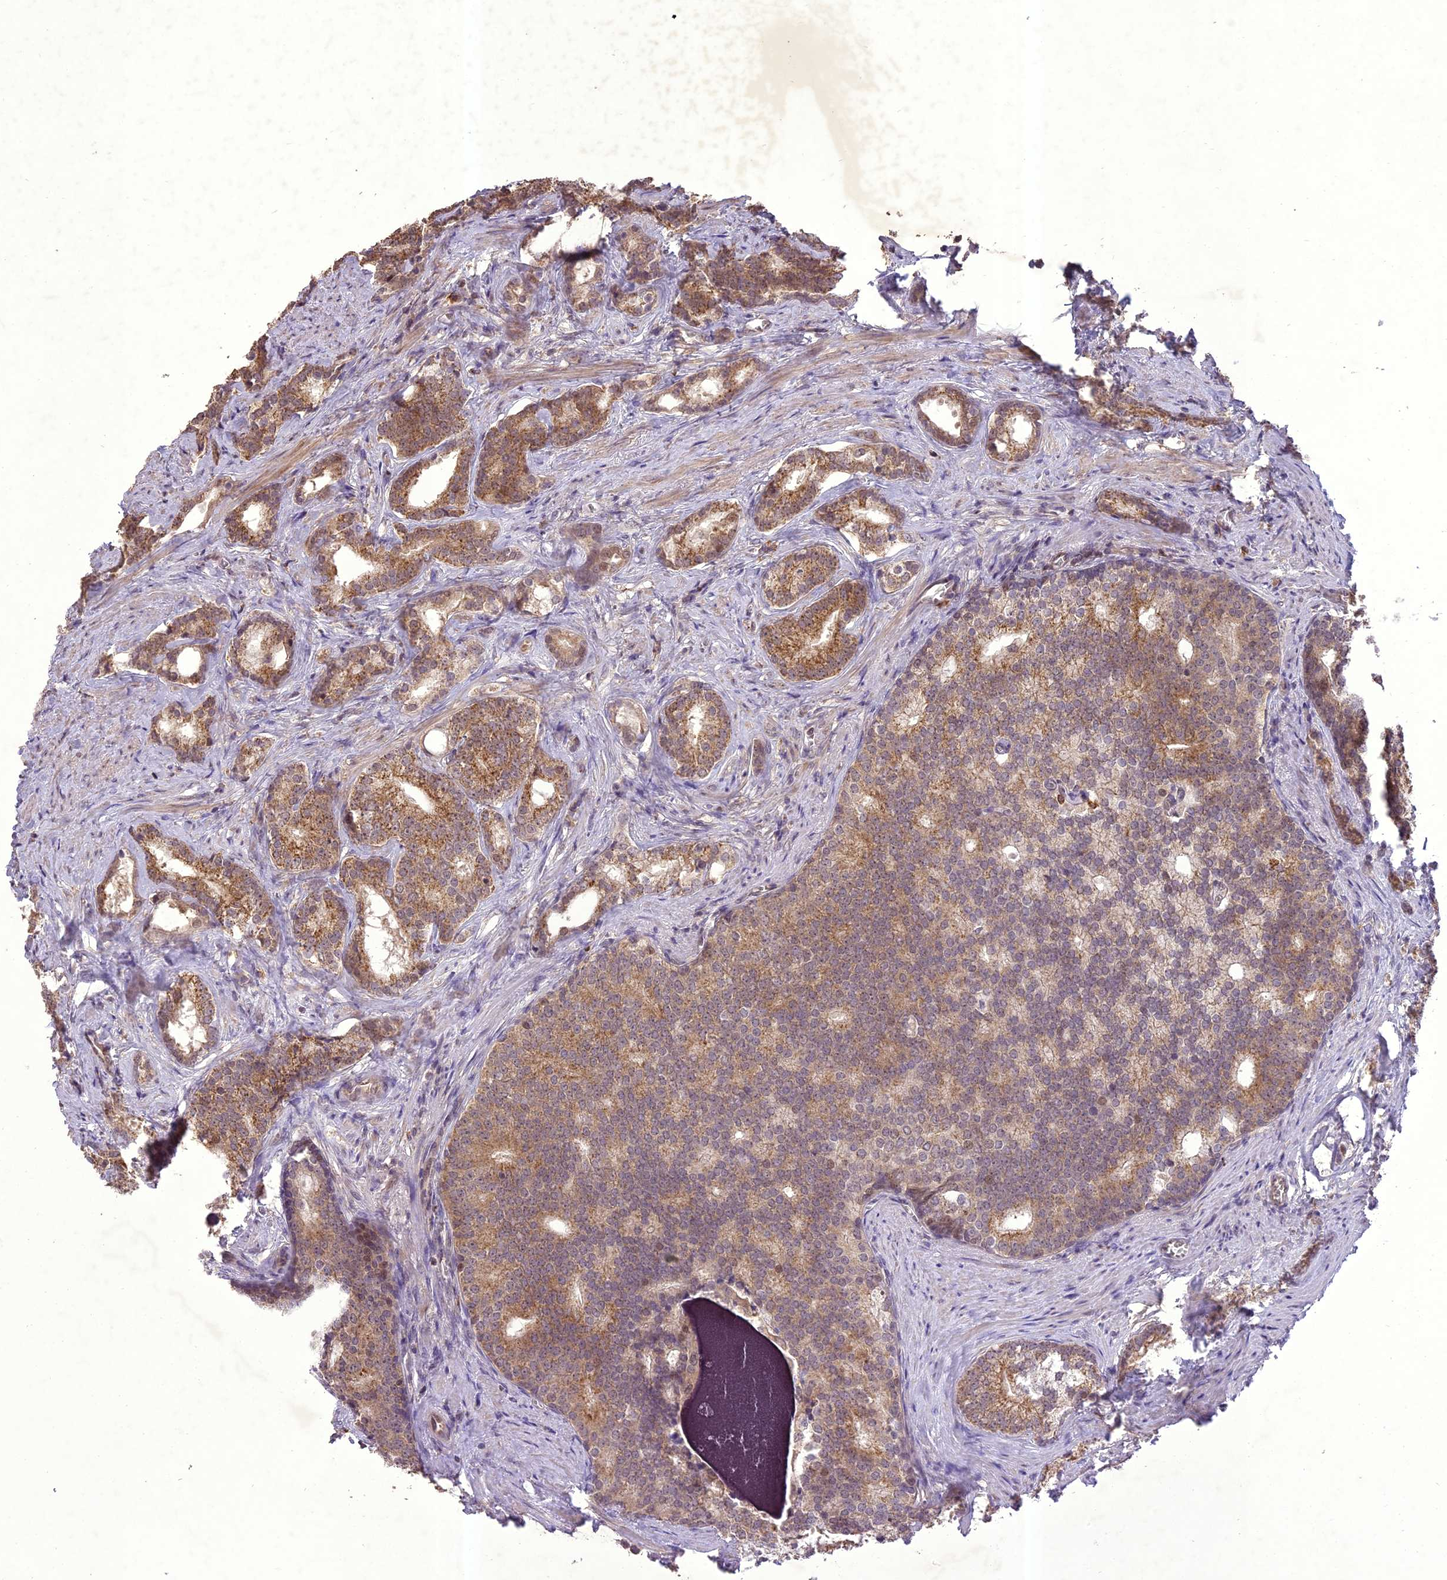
{"staining": {"intensity": "strong", "quantity": "25%-75%", "location": "cytoplasmic/membranous"}, "tissue": "prostate cancer", "cell_type": "Tumor cells", "image_type": "cancer", "snomed": [{"axis": "morphology", "description": "Adenocarcinoma, Low grade"}, {"axis": "topography", "description": "Prostate"}], "caption": "A micrograph showing strong cytoplasmic/membranous staining in about 25%-75% of tumor cells in low-grade adenocarcinoma (prostate), as visualized by brown immunohistochemical staining.", "gene": "TIGD7", "patient": {"sex": "male", "age": 71}}